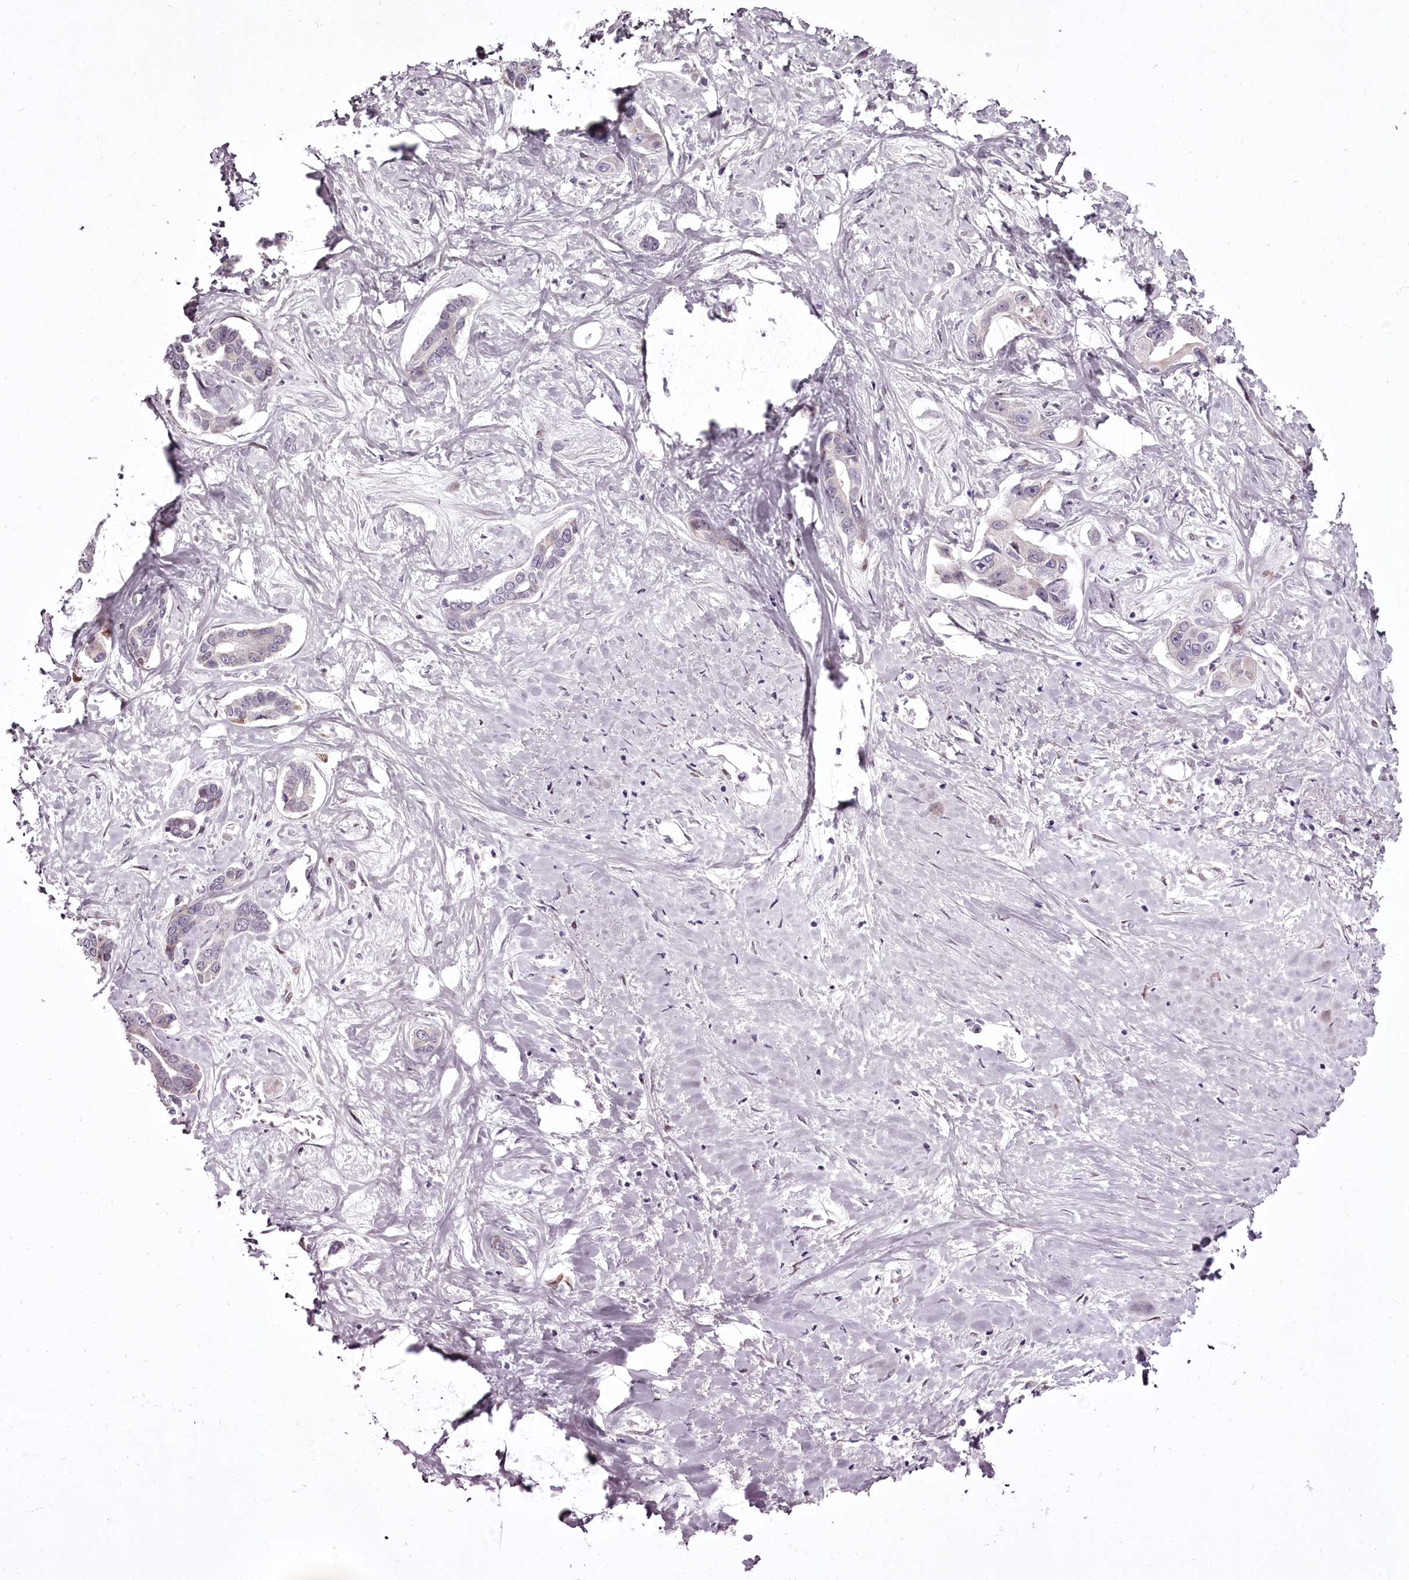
{"staining": {"intensity": "negative", "quantity": "none", "location": "none"}, "tissue": "liver cancer", "cell_type": "Tumor cells", "image_type": "cancer", "snomed": [{"axis": "morphology", "description": "Cholangiocarcinoma"}, {"axis": "topography", "description": "Liver"}], "caption": "Tumor cells are negative for protein expression in human liver cancer.", "gene": "C1orf56", "patient": {"sex": "male", "age": 59}}